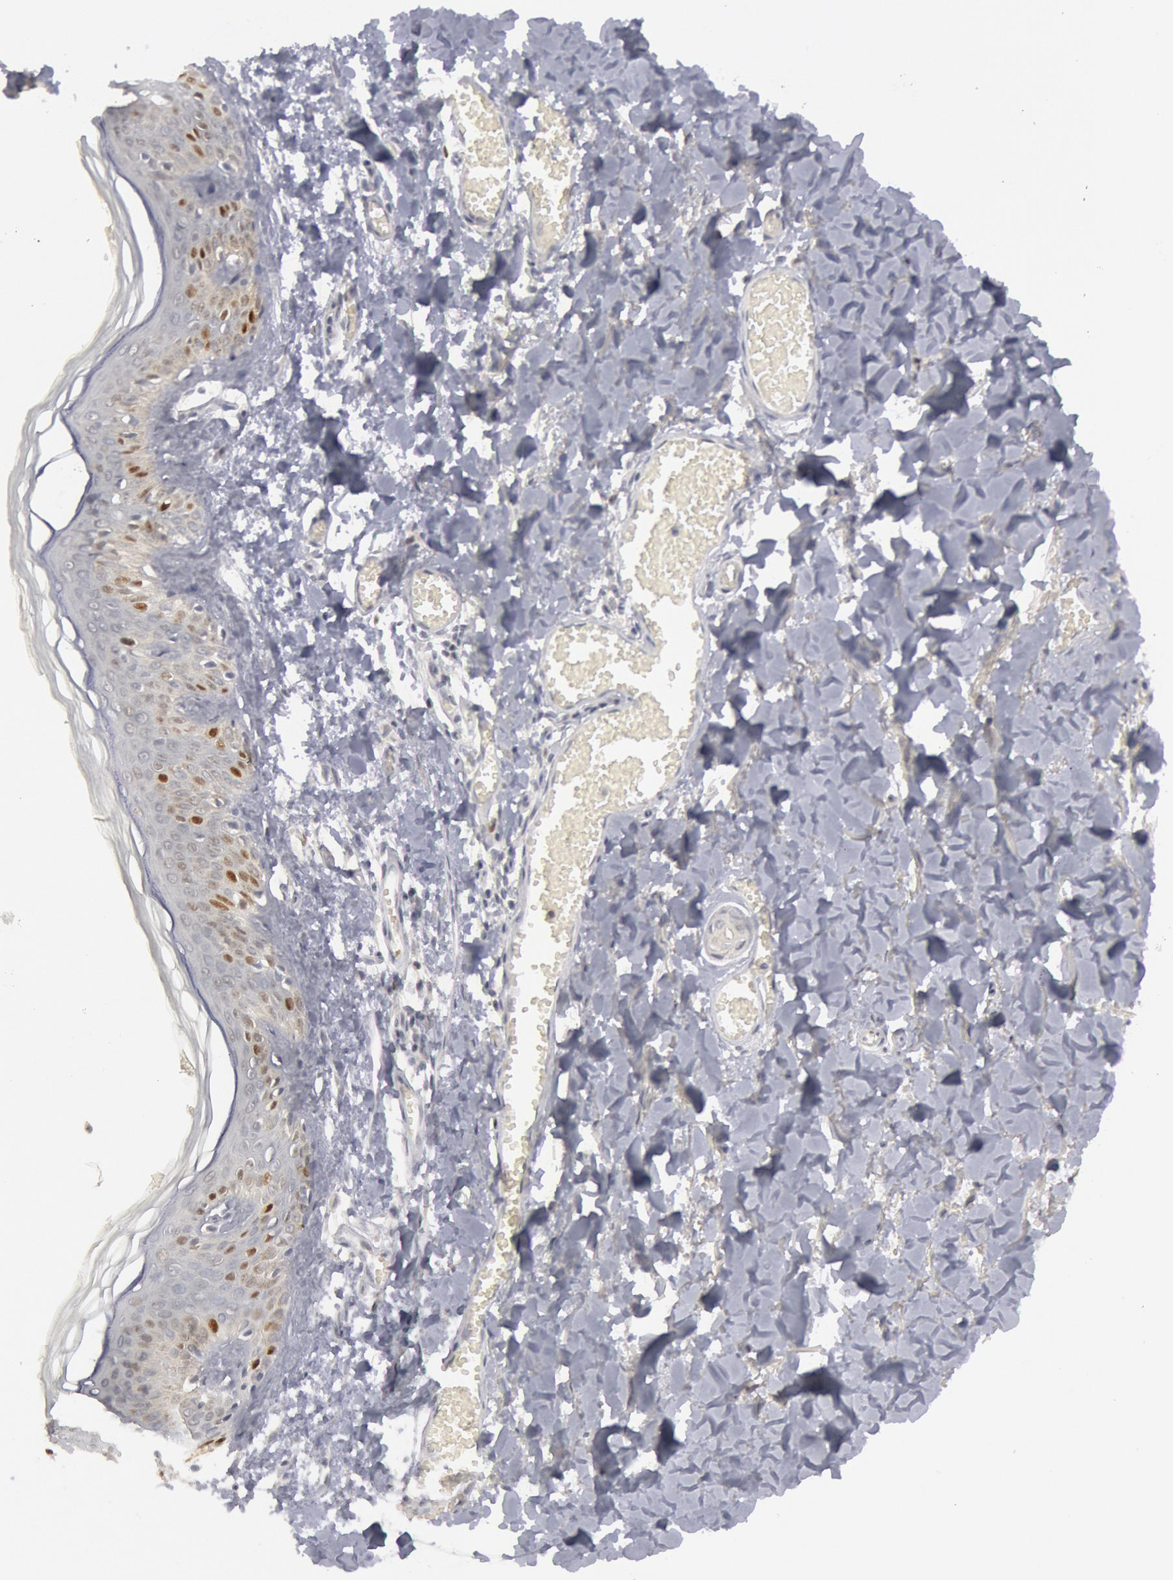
{"staining": {"intensity": "negative", "quantity": "none", "location": "none"}, "tissue": "skin", "cell_type": "Fibroblasts", "image_type": "normal", "snomed": [{"axis": "morphology", "description": "Normal tissue, NOS"}, {"axis": "morphology", "description": "Sarcoma, NOS"}, {"axis": "topography", "description": "Skin"}, {"axis": "topography", "description": "Soft tissue"}], "caption": "This is an immunohistochemistry micrograph of normal skin. There is no expression in fibroblasts.", "gene": "WDHD1", "patient": {"sex": "female", "age": 51}}